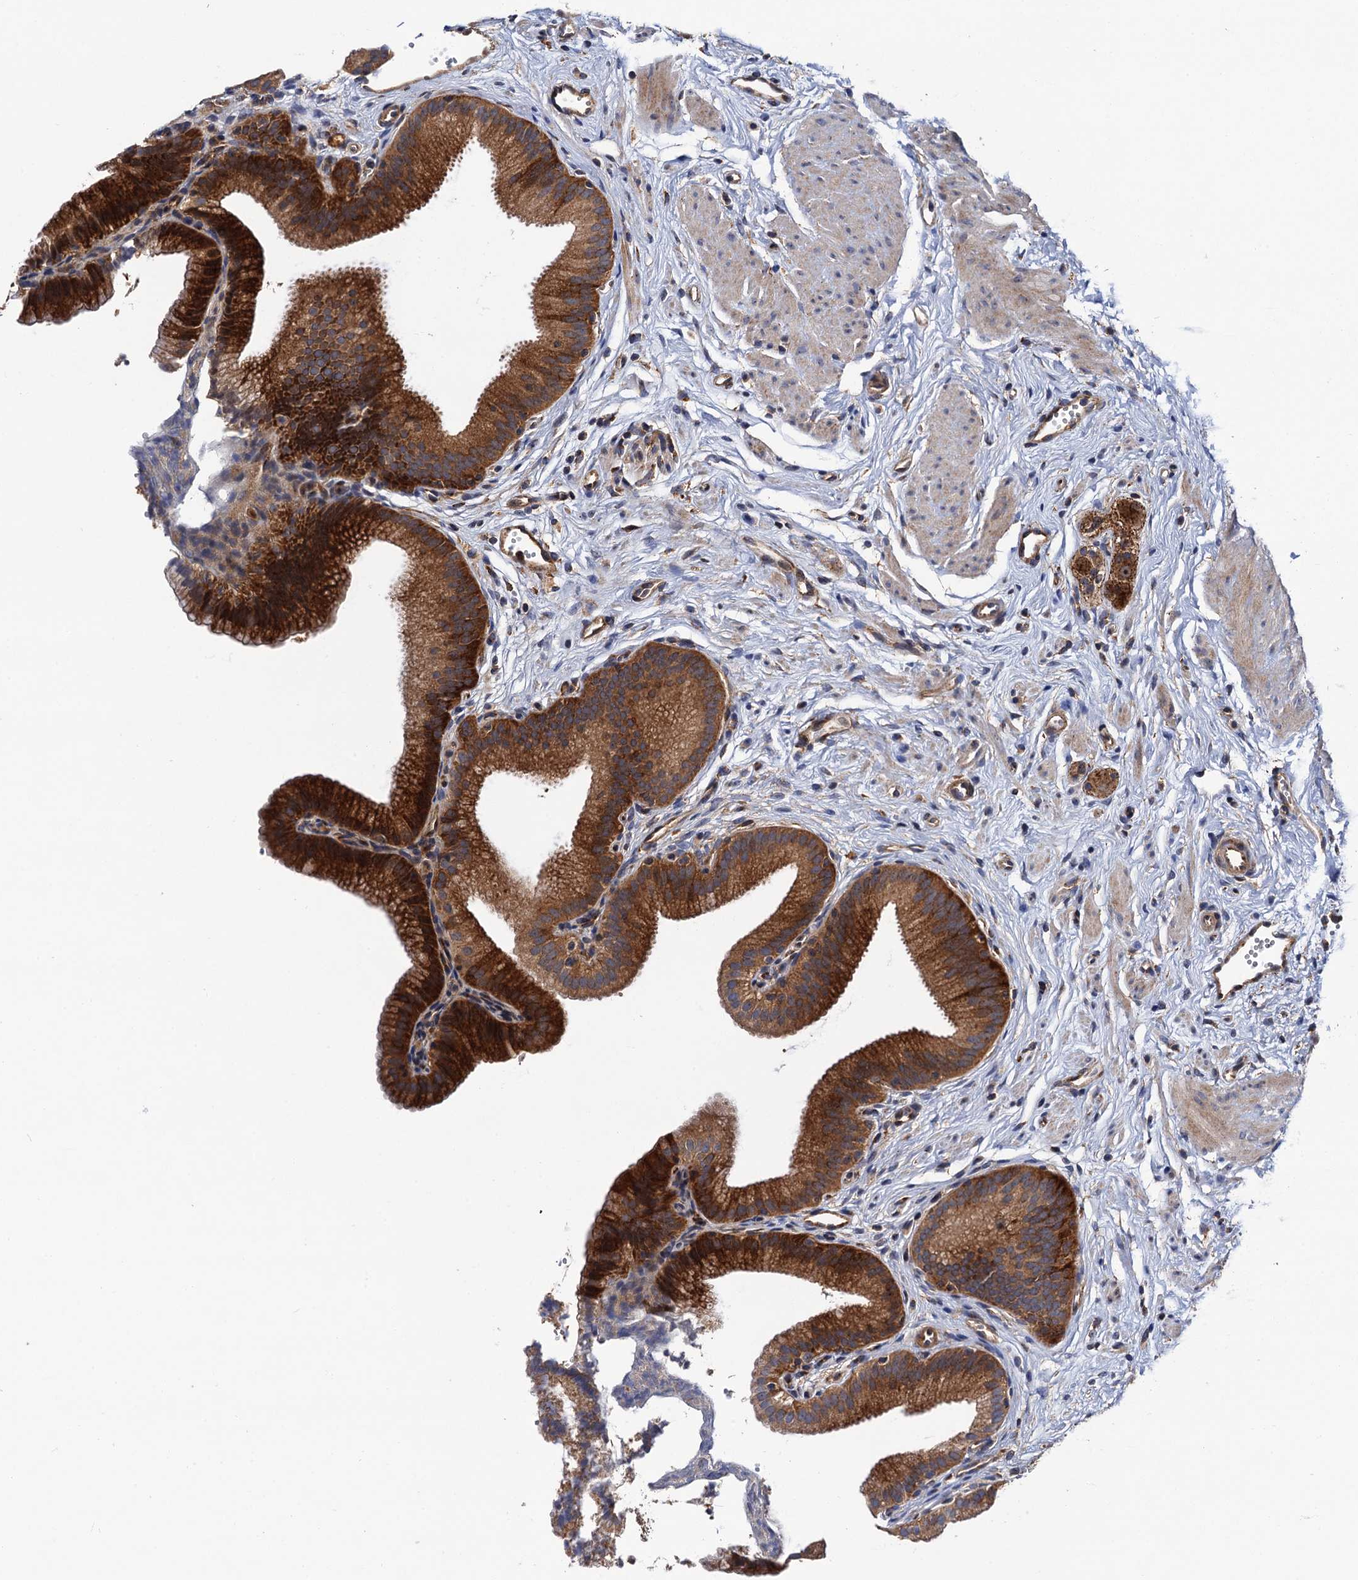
{"staining": {"intensity": "strong", "quantity": ">75%", "location": "cytoplasmic/membranous"}, "tissue": "gallbladder", "cell_type": "Glandular cells", "image_type": "normal", "snomed": [{"axis": "morphology", "description": "Normal tissue, NOS"}, {"axis": "topography", "description": "Gallbladder"}, {"axis": "topography", "description": "Peripheral nerve tissue"}], "caption": "This photomicrograph displays benign gallbladder stained with immunohistochemistry (IHC) to label a protein in brown. The cytoplasmic/membranous of glandular cells show strong positivity for the protein. Nuclei are counter-stained blue.", "gene": "VPS35", "patient": {"sex": "male", "age": 38}}